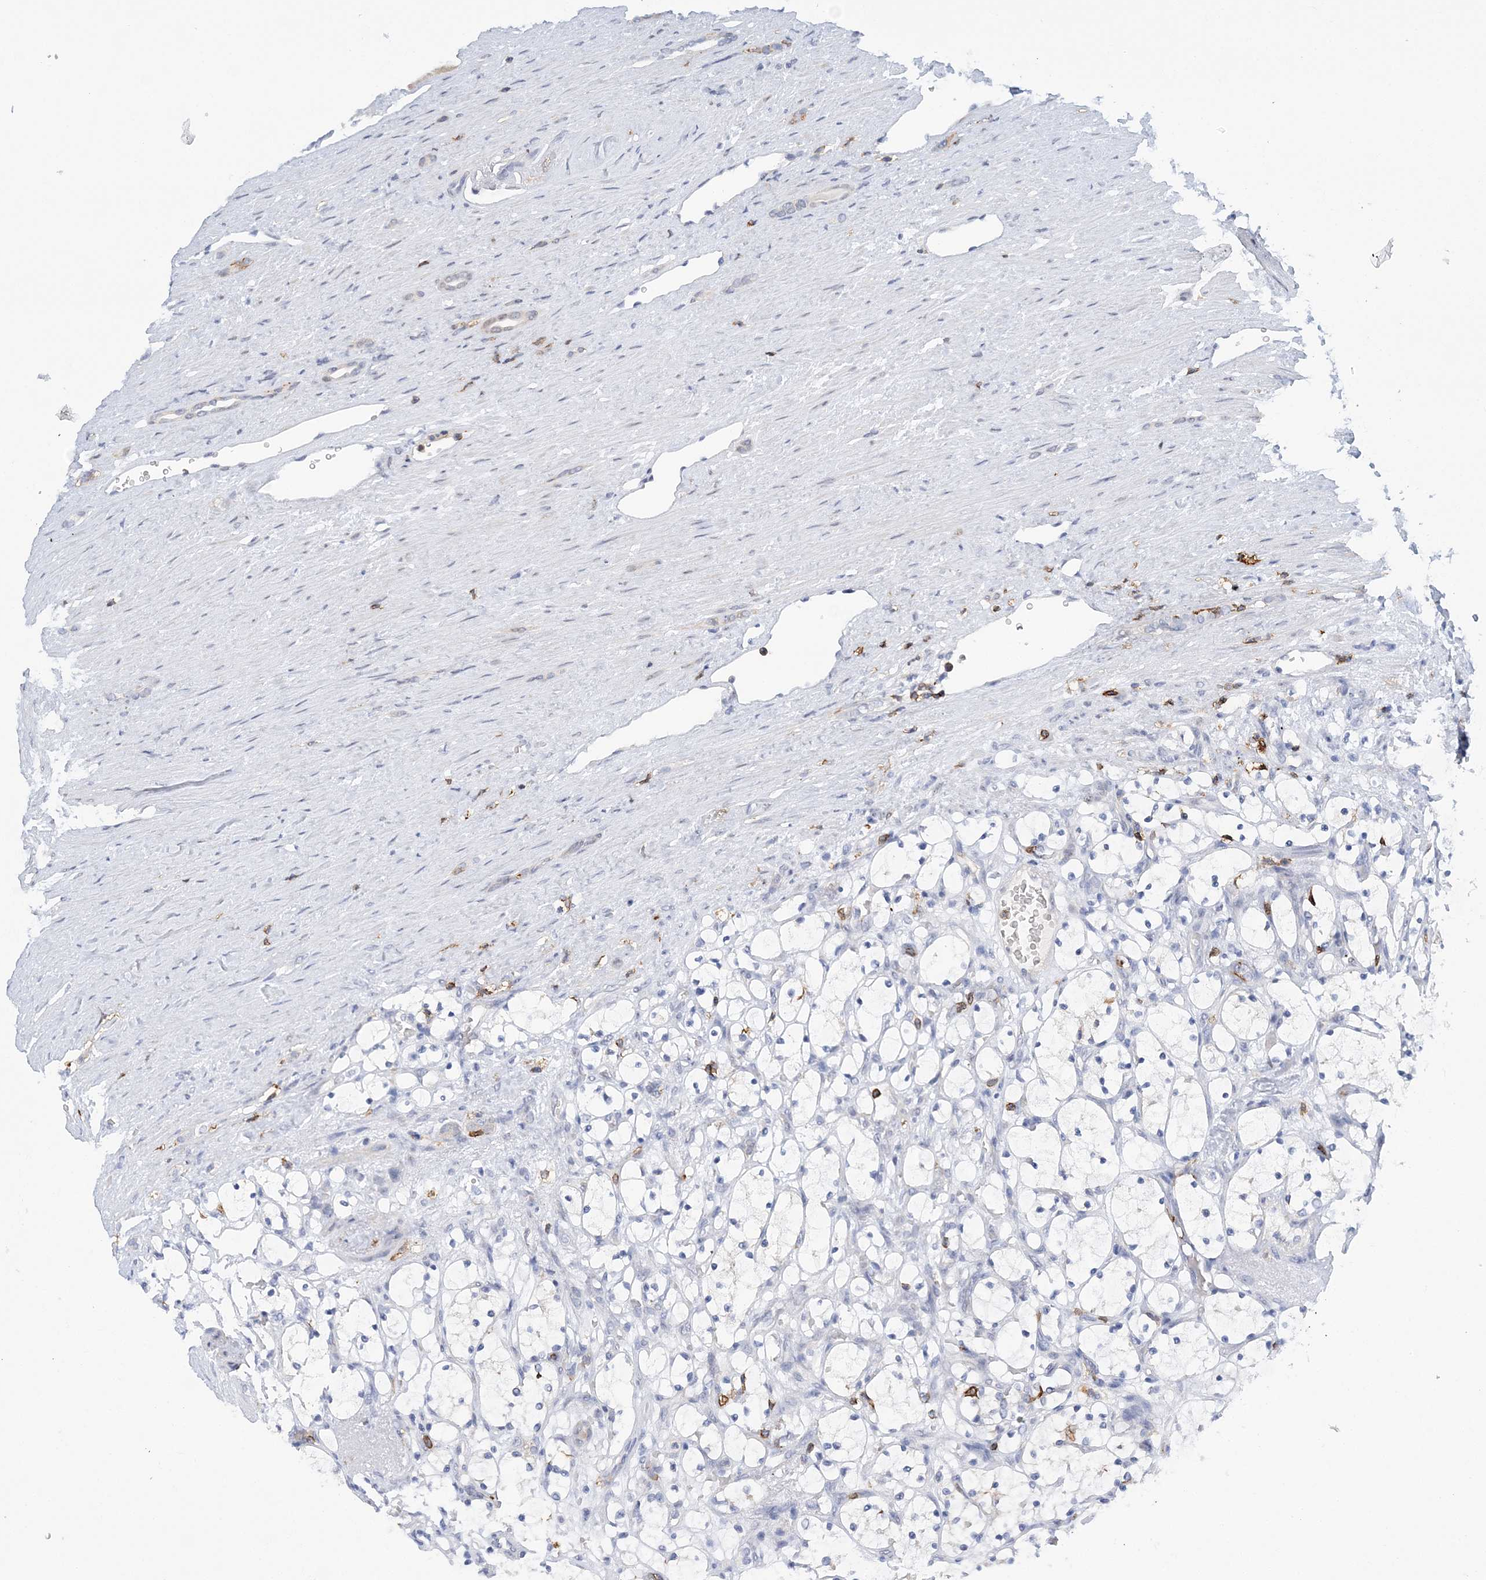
{"staining": {"intensity": "negative", "quantity": "none", "location": "none"}, "tissue": "renal cancer", "cell_type": "Tumor cells", "image_type": "cancer", "snomed": [{"axis": "morphology", "description": "Adenocarcinoma, NOS"}, {"axis": "topography", "description": "Kidney"}], "caption": "A high-resolution photomicrograph shows IHC staining of renal cancer, which demonstrates no significant positivity in tumor cells.", "gene": "PRMT9", "patient": {"sex": "female", "age": 69}}